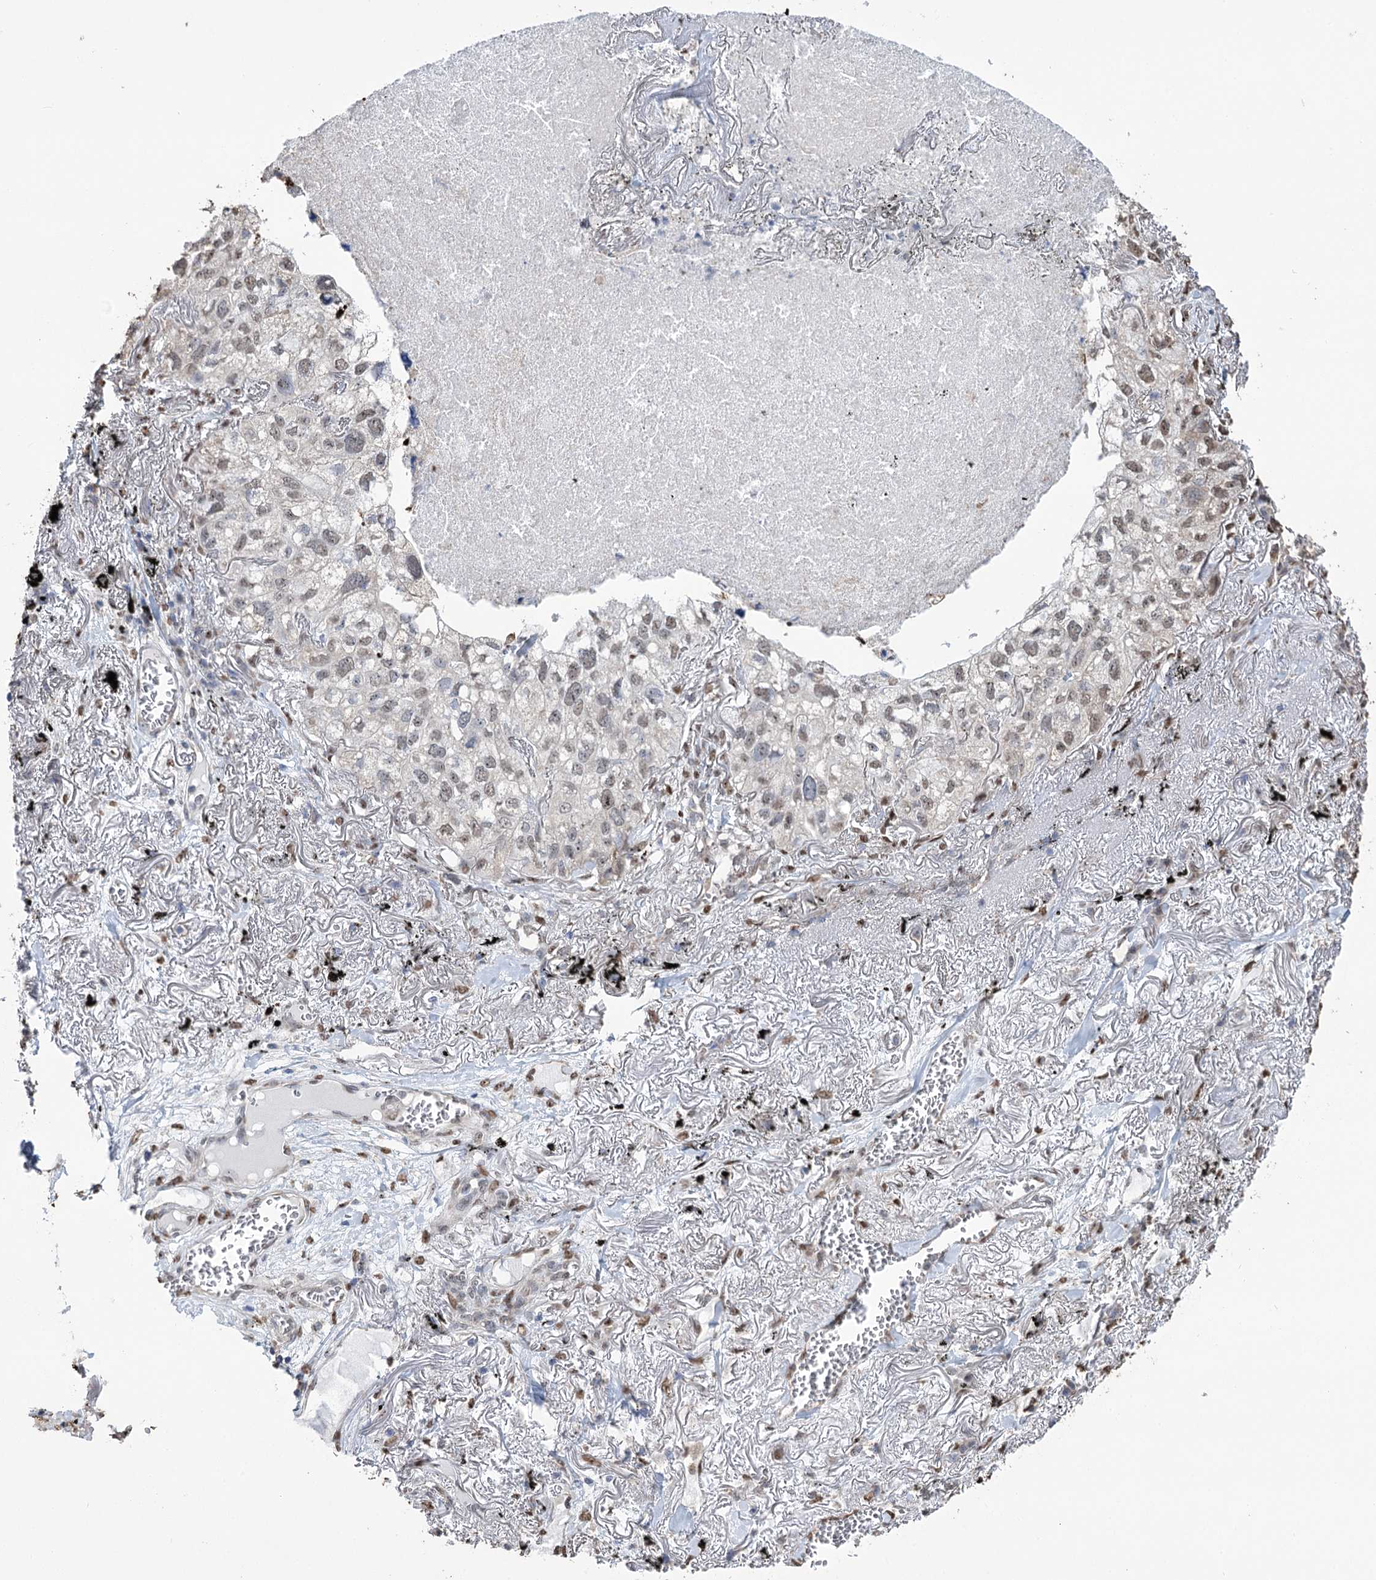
{"staining": {"intensity": "moderate", "quantity": ">75%", "location": "nuclear"}, "tissue": "lung cancer", "cell_type": "Tumor cells", "image_type": "cancer", "snomed": [{"axis": "morphology", "description": "Adenocarcinoma, NOS"}, {"axis": "topography", "description": "Lung"}], "caption": "Approximately >75% of tumor cells in human lung cancer display moderate nuclear protein staining as visualized by brown immunohistochemical staining.", "gene": "NFU1", "patient": {"sex": "male", "age": 65}}